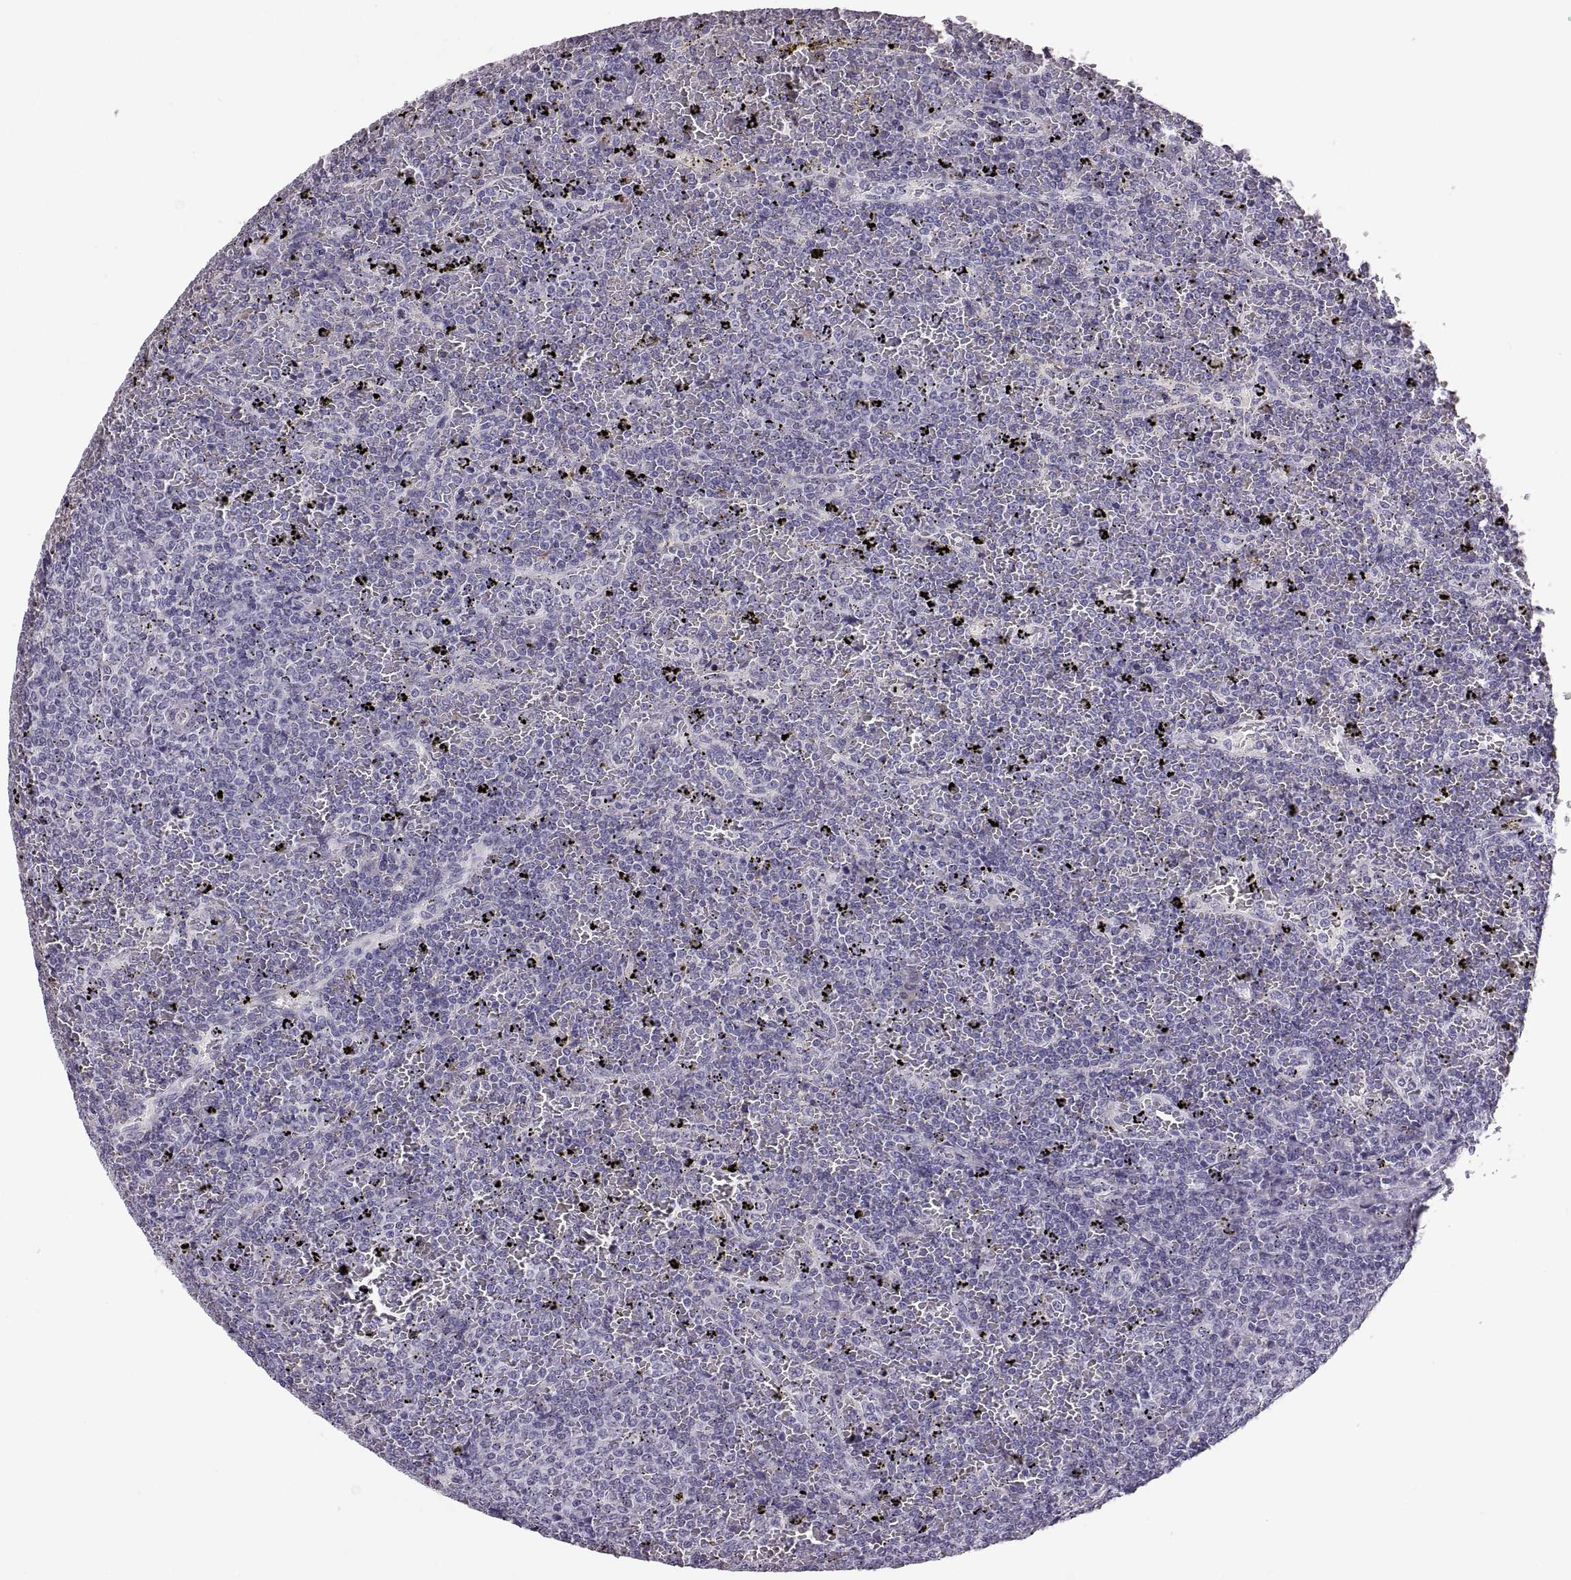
{"staining": {"intensity": "negative", "quantity": "none", "location": "none"}, "tissue": "lymphoma", "cell_type": "Tumor cells", "image_type": "cancer", "snomed": [{"axis": "morphology", "description": "Malignant lymphoma, non-Hodgkin's type, Low grade"}, {"axis": "topography", "description": "Spleen"}], "caption": "The micrograph exhibits no staining of tumor cells in malignant lymphoma, non-Hodgkin's type (low-grade).", "gene": "MAGEB18", "patient": {"sex": "female", "age": 77}}